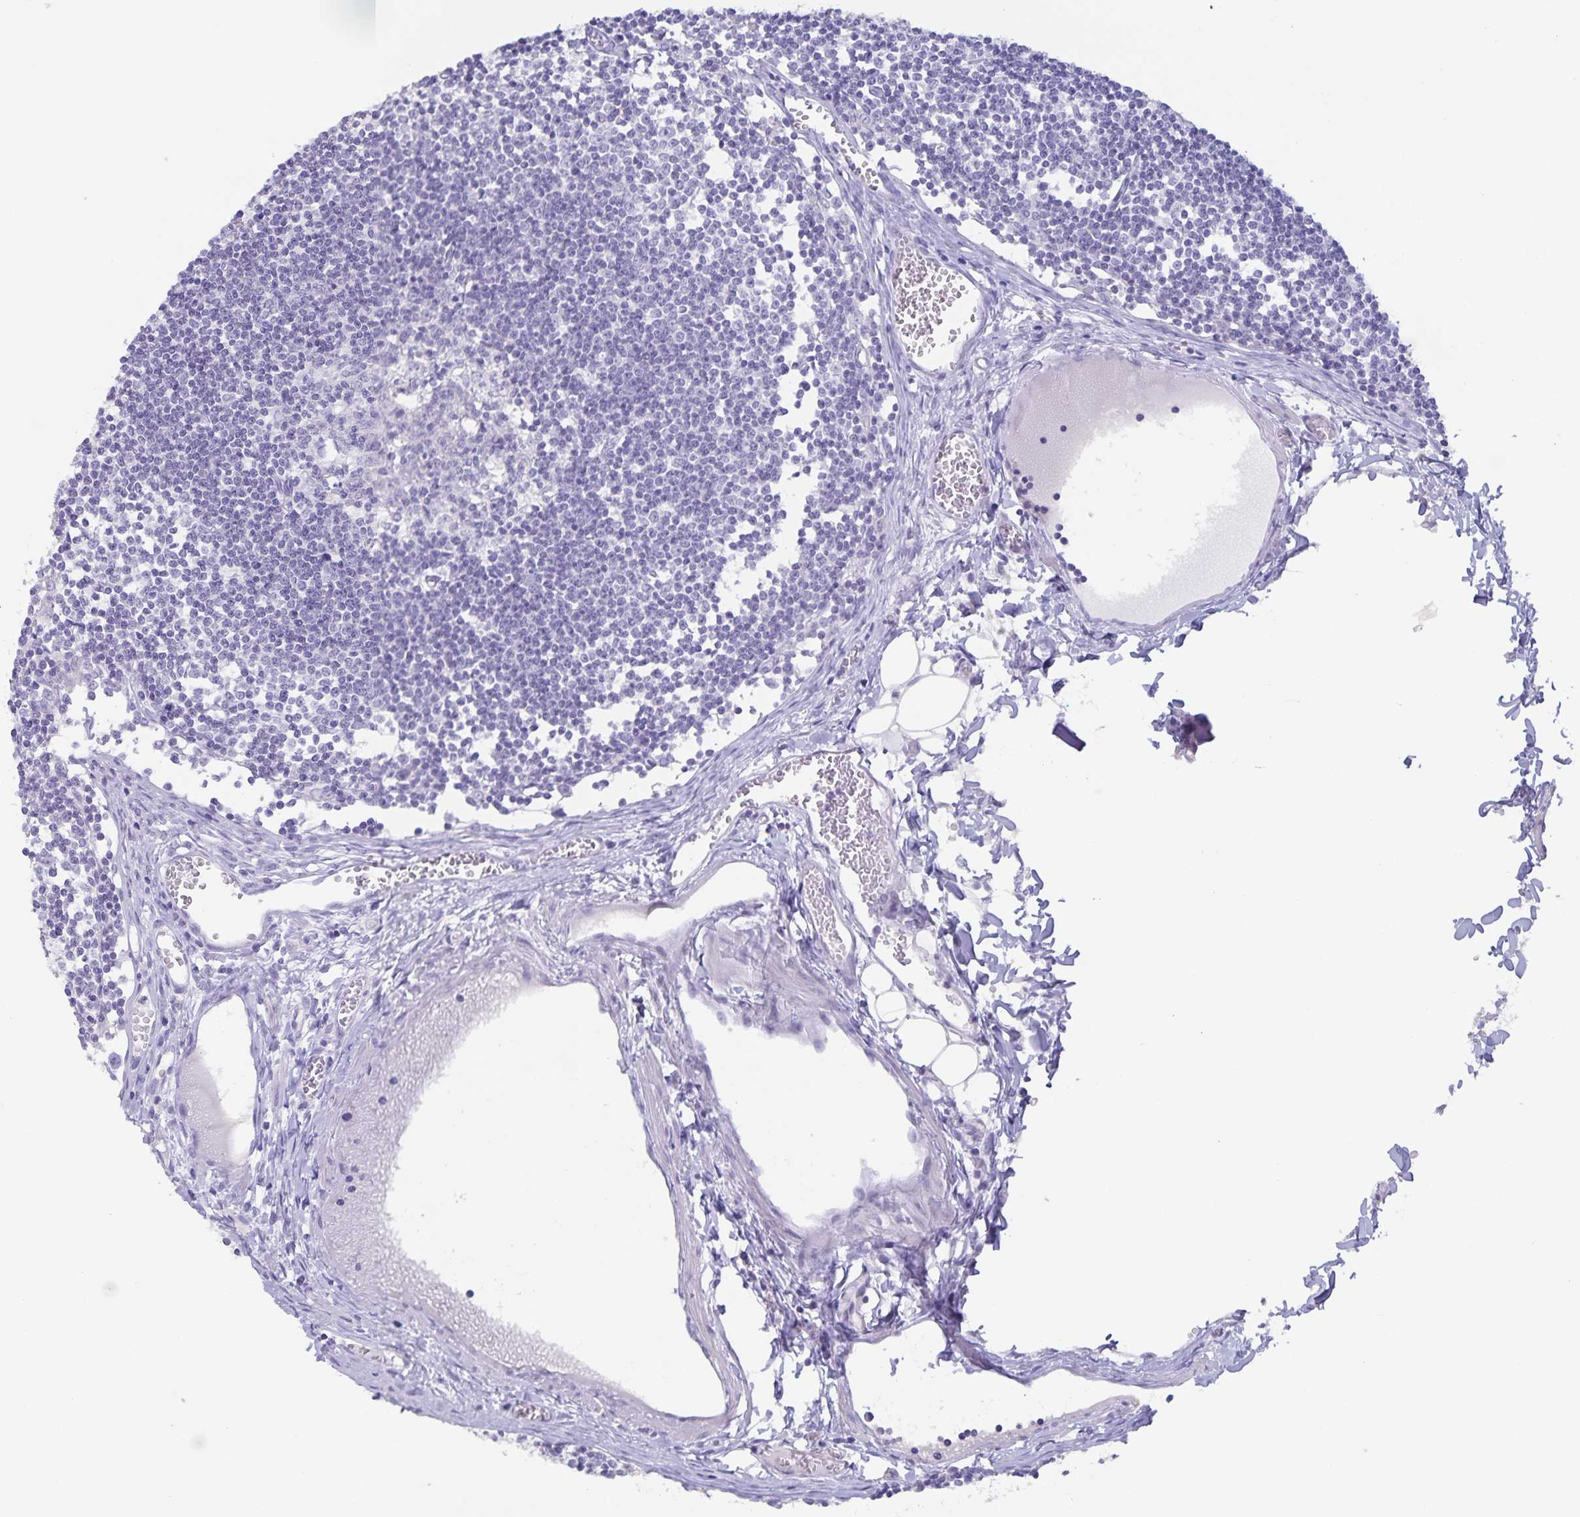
{"staining": {"intensity": "negative", "quantity": "none", "location": "none"}, "tissue": "lymph node", "cell_type": "Germinal center cells", "image_type": "normal", "snomed": [{"axis": "morphology", "description": "Normal tissue, NOS"}, {"axis": "topography", "description": "Lymph node"}], "caption": "Human lymph node stained for a protein using immunohistochemistry shows no expression in germinal center cells.", "gene": "AQP4", "patient": {"sex": "female", "age": 11}}